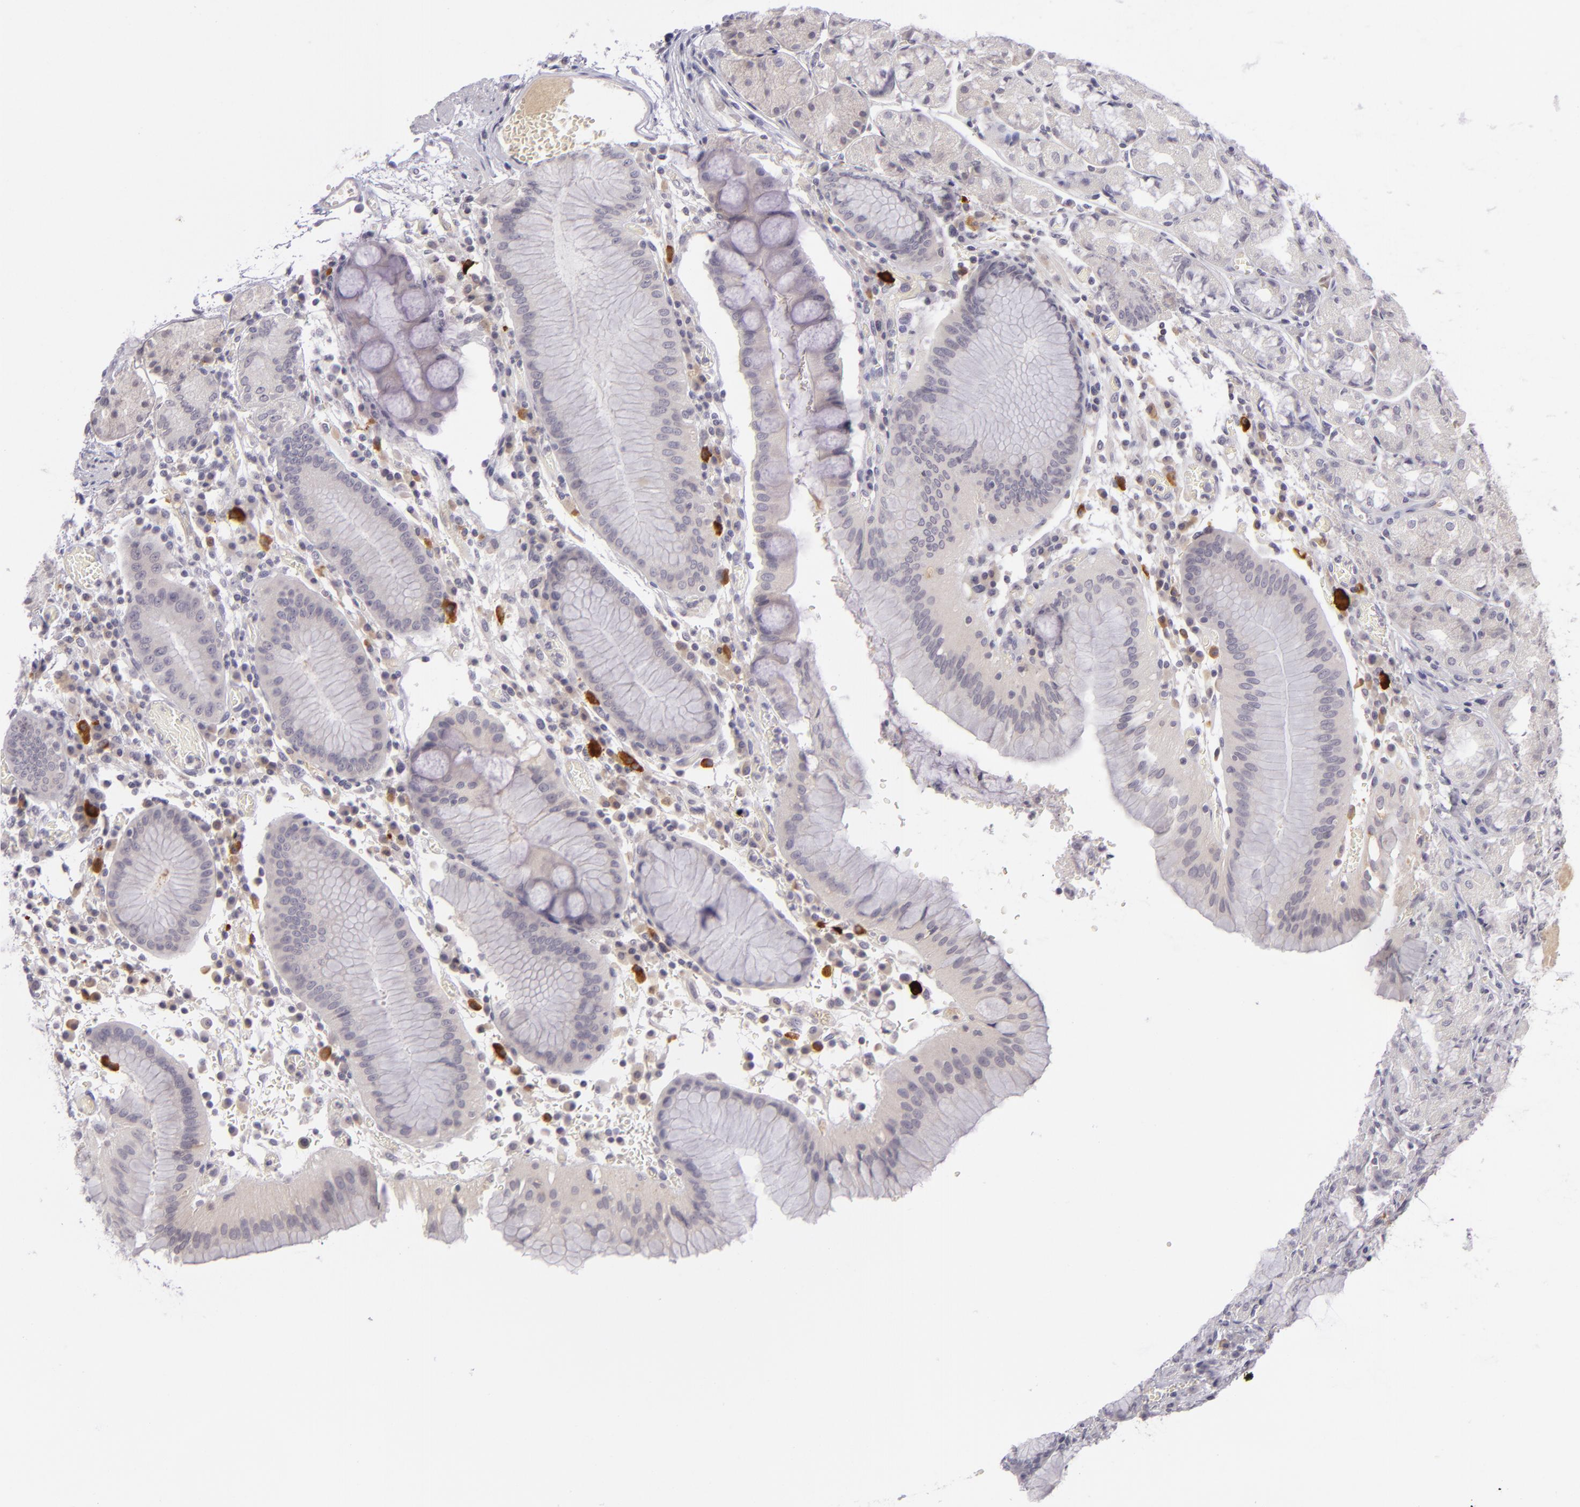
{"staining": {"intensity": "negative", "quantity": "none", "location": "none"}, "tissue": "stomach", "cell_type": "Glandular cells", "image_type": "normal", "snomed": [{"axis": "morphology", "description": "Normal tissue, NOS"}, {"axis": "topography", "description": "Stomach, lower"}], "caption": "DAB (3,3'-diaminobenzidine) immunohistochemical staining of normal stomach shows no significant staining in glandular cells. (DAB immunohistochemistry (IHC), high magnification).", "gene": "DAG1", "patient": {"sex": "female", "age": 73}}